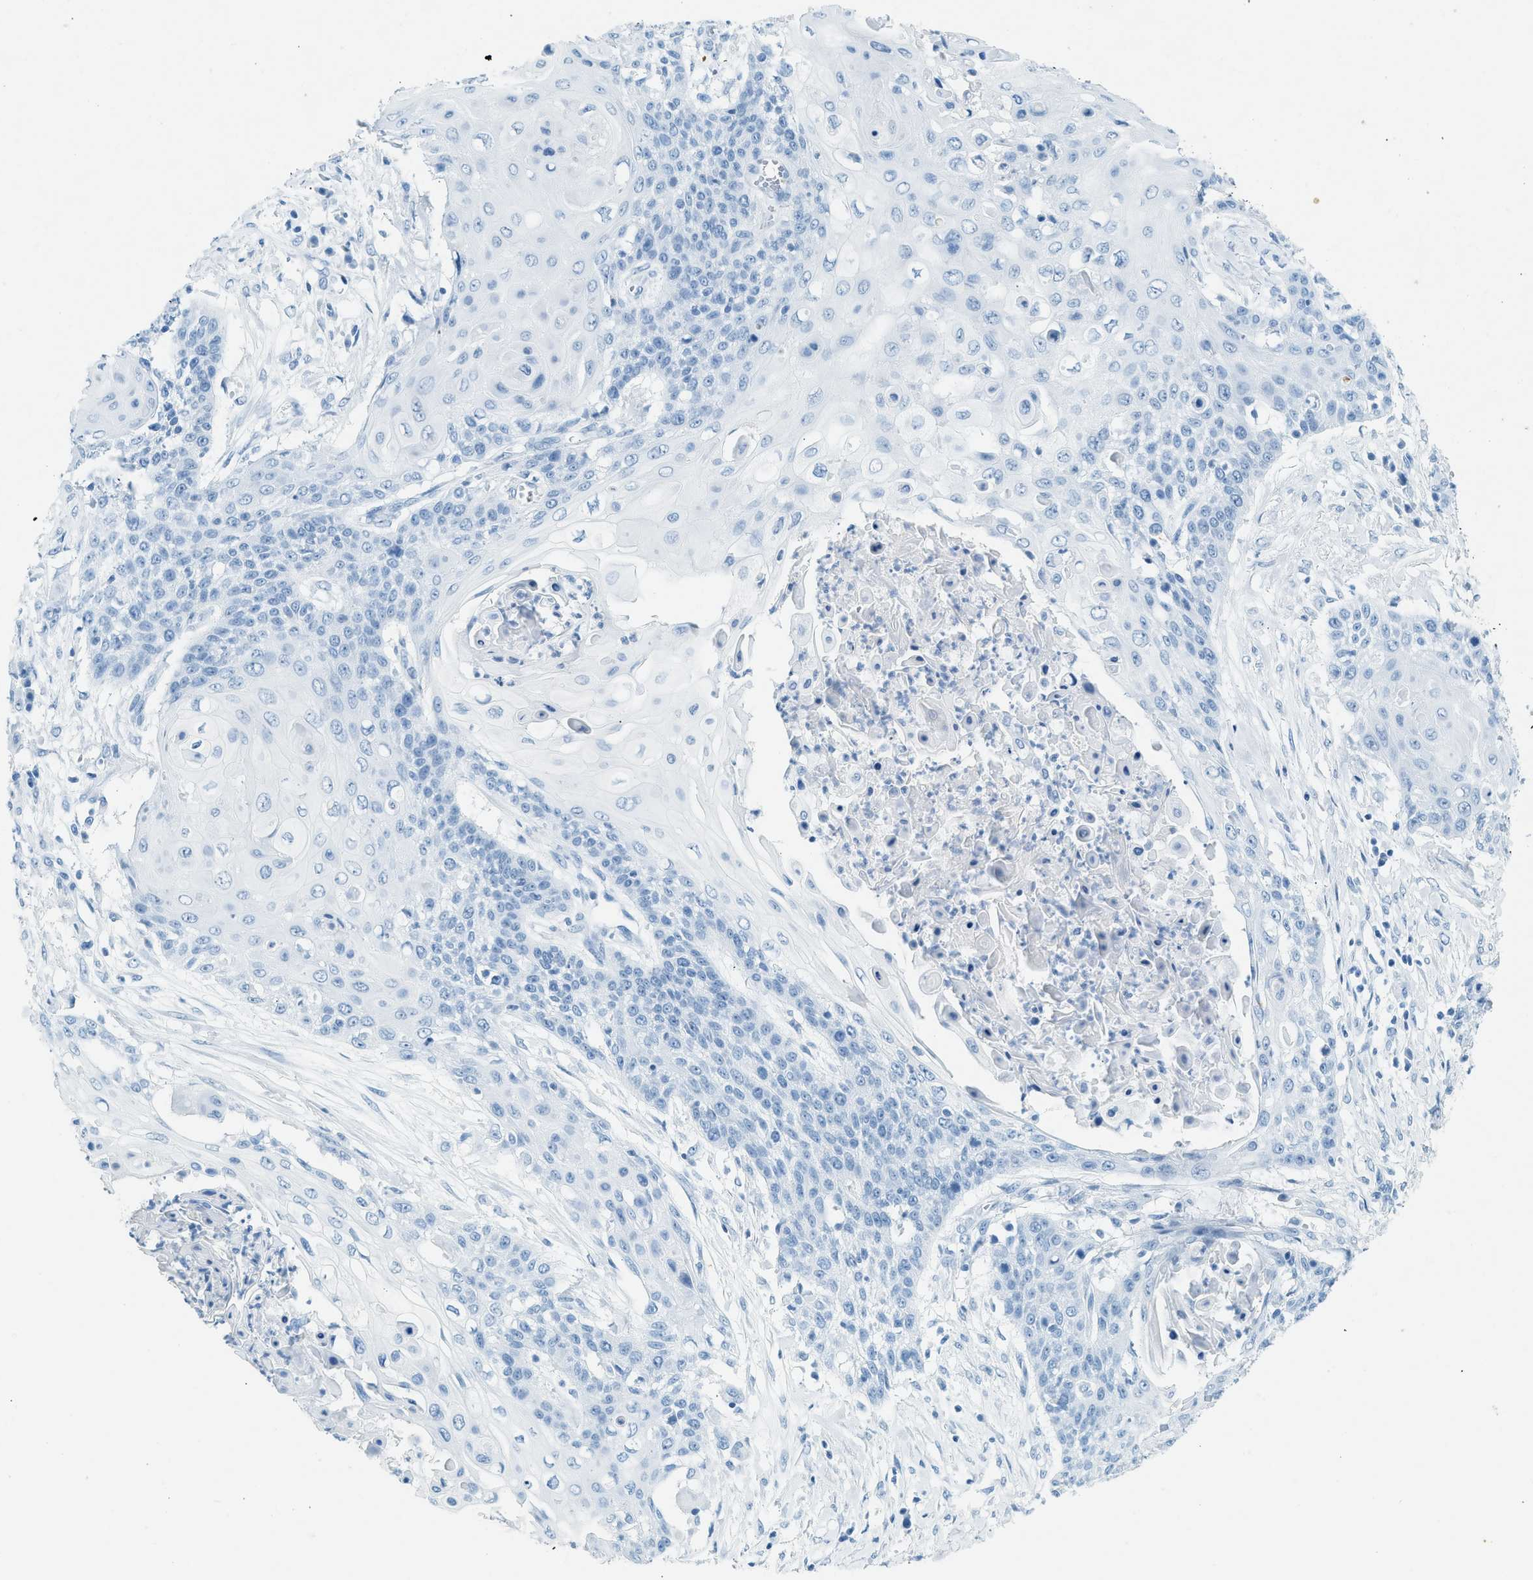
{"staining": {"intensity": "negative", "quantity": "none", "location": "none"}, "tissue": "cervical cancer", "cell_type": "Tumor cells", "image_type": "cancer", "snomed": [{"axis": "morphology", "description": "Squamous cell carcinoma, NOS"}, {"axis": "topography", "description": "Cervix"}], "caption": "Micrograph shows no significant protein staining in tumor cells of cervical cancer.", "gene": "HHATL", "patient": {"sex": "female", "age": 39}}